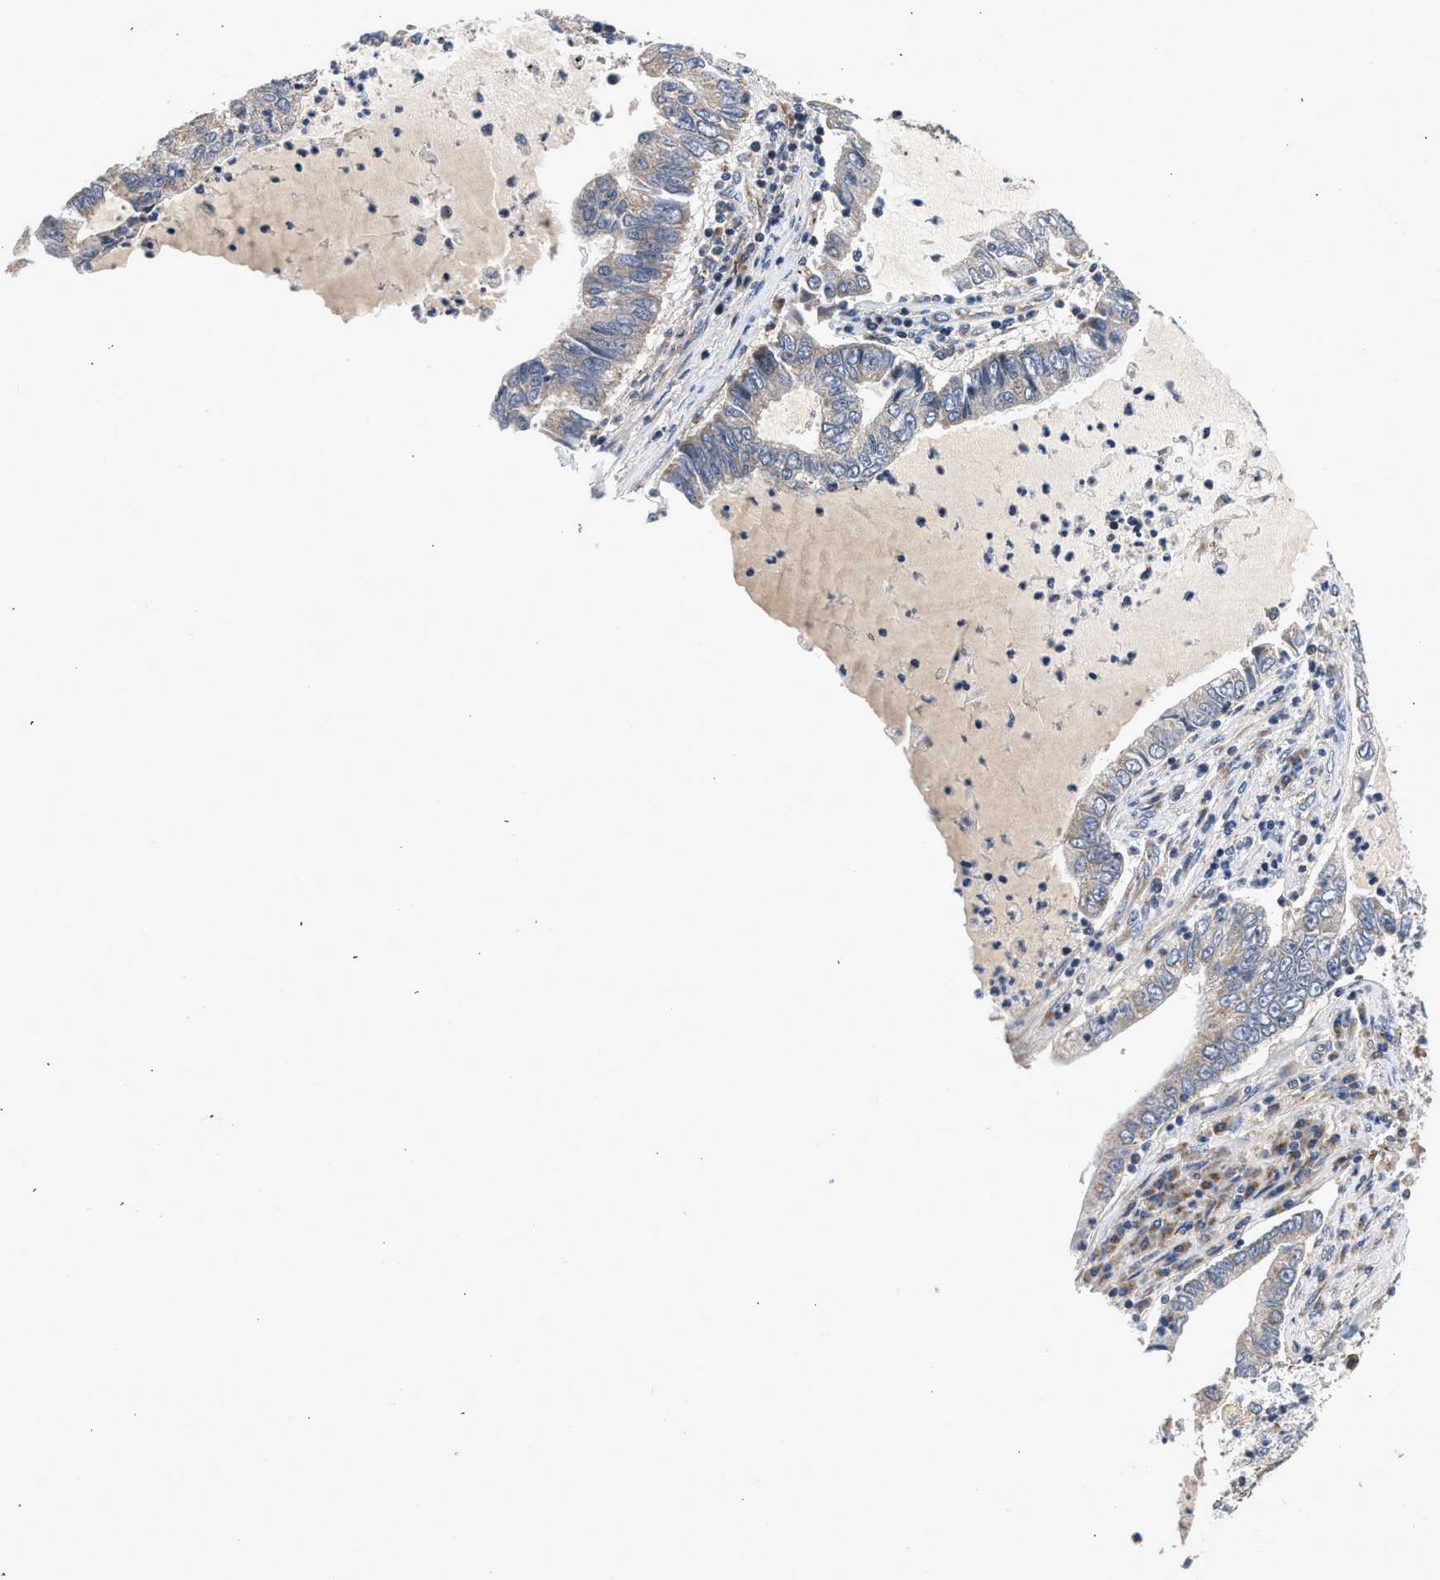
{"staining": {"intensity": "weak", "quantity": ">75%", "location": "cytoplasmic/membranous"}, "tissue": "lung cancer", "cell_type": "Tumor cells", "image_type": "cancer", "snomed": [{"axis": "morphology", "description": "Adenocarcinoma, NOS"}, {"axis": "topography", "description": "Lung"}], "caption": "Lung cancer tissue demonstrates weak cytoplasmic/membranous positivity in about >75% of tumor cells", "gene": "PIM1", "patient": {"sex": "female", "age": 51}}